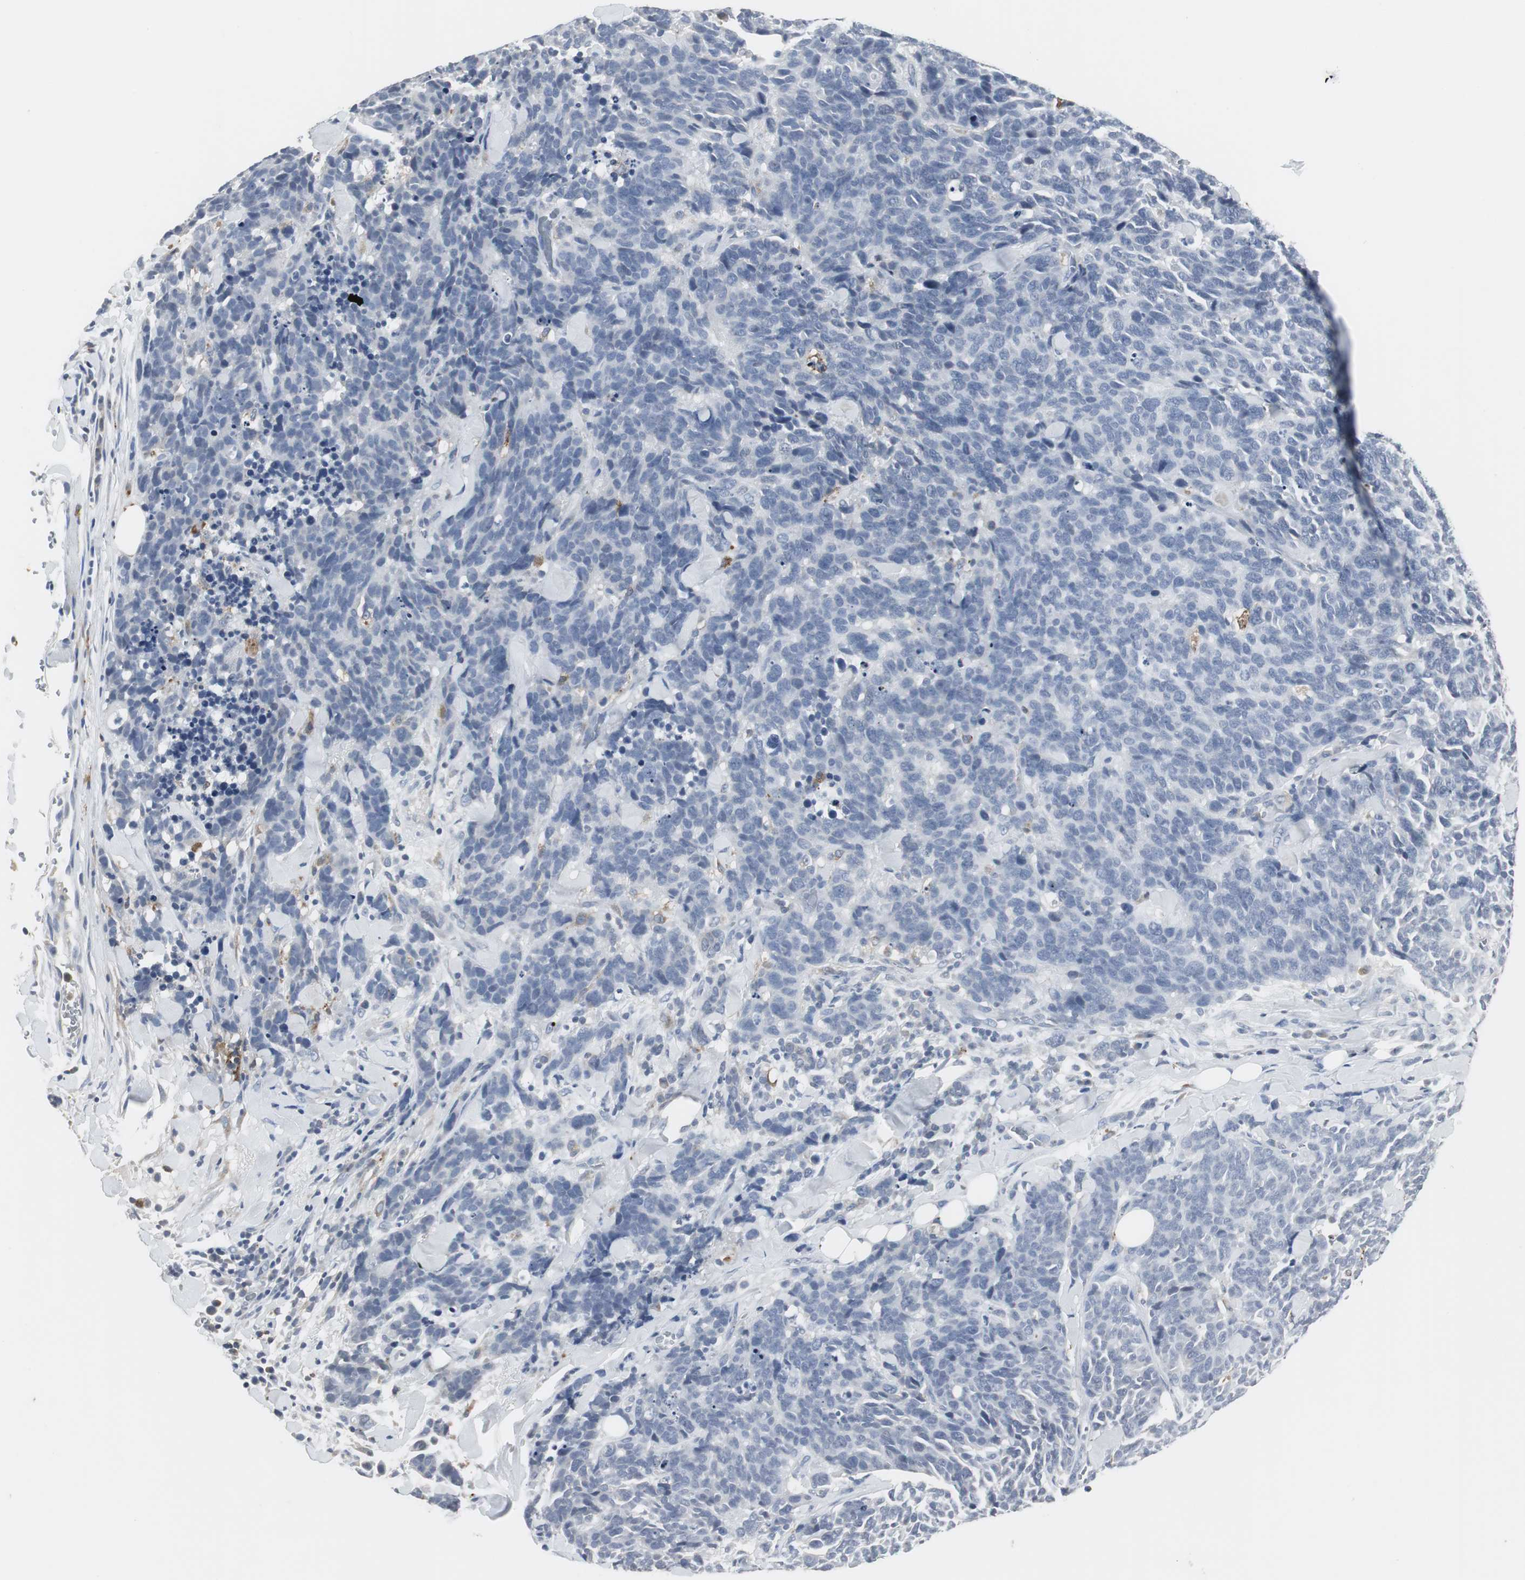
{"staining": {"intensity": "negative", "quantity": "none", "location": "none"}, "tissue": "lung cancer", "cell_type": "Tumor cells", "image_type": "cancer", "snomed": [{"axis": "morphology", "description": "Neoplasm, malignant, NOS"}, {"axis": "topography", "description": "Lung"}], "caption": "High magnification brightfield microscopy of lung malignant neoplasm stained with DAB (3,3'-diaminobenzidine) (brown) and counterstained with hematoxylin (blue): tumor cells show no significant expression. (Brightfield microscopy of DAB immunohistochemistry (IHC) at high magnification).", "gene": "PI15", "patient": {"sex": "female", "age": 58}}